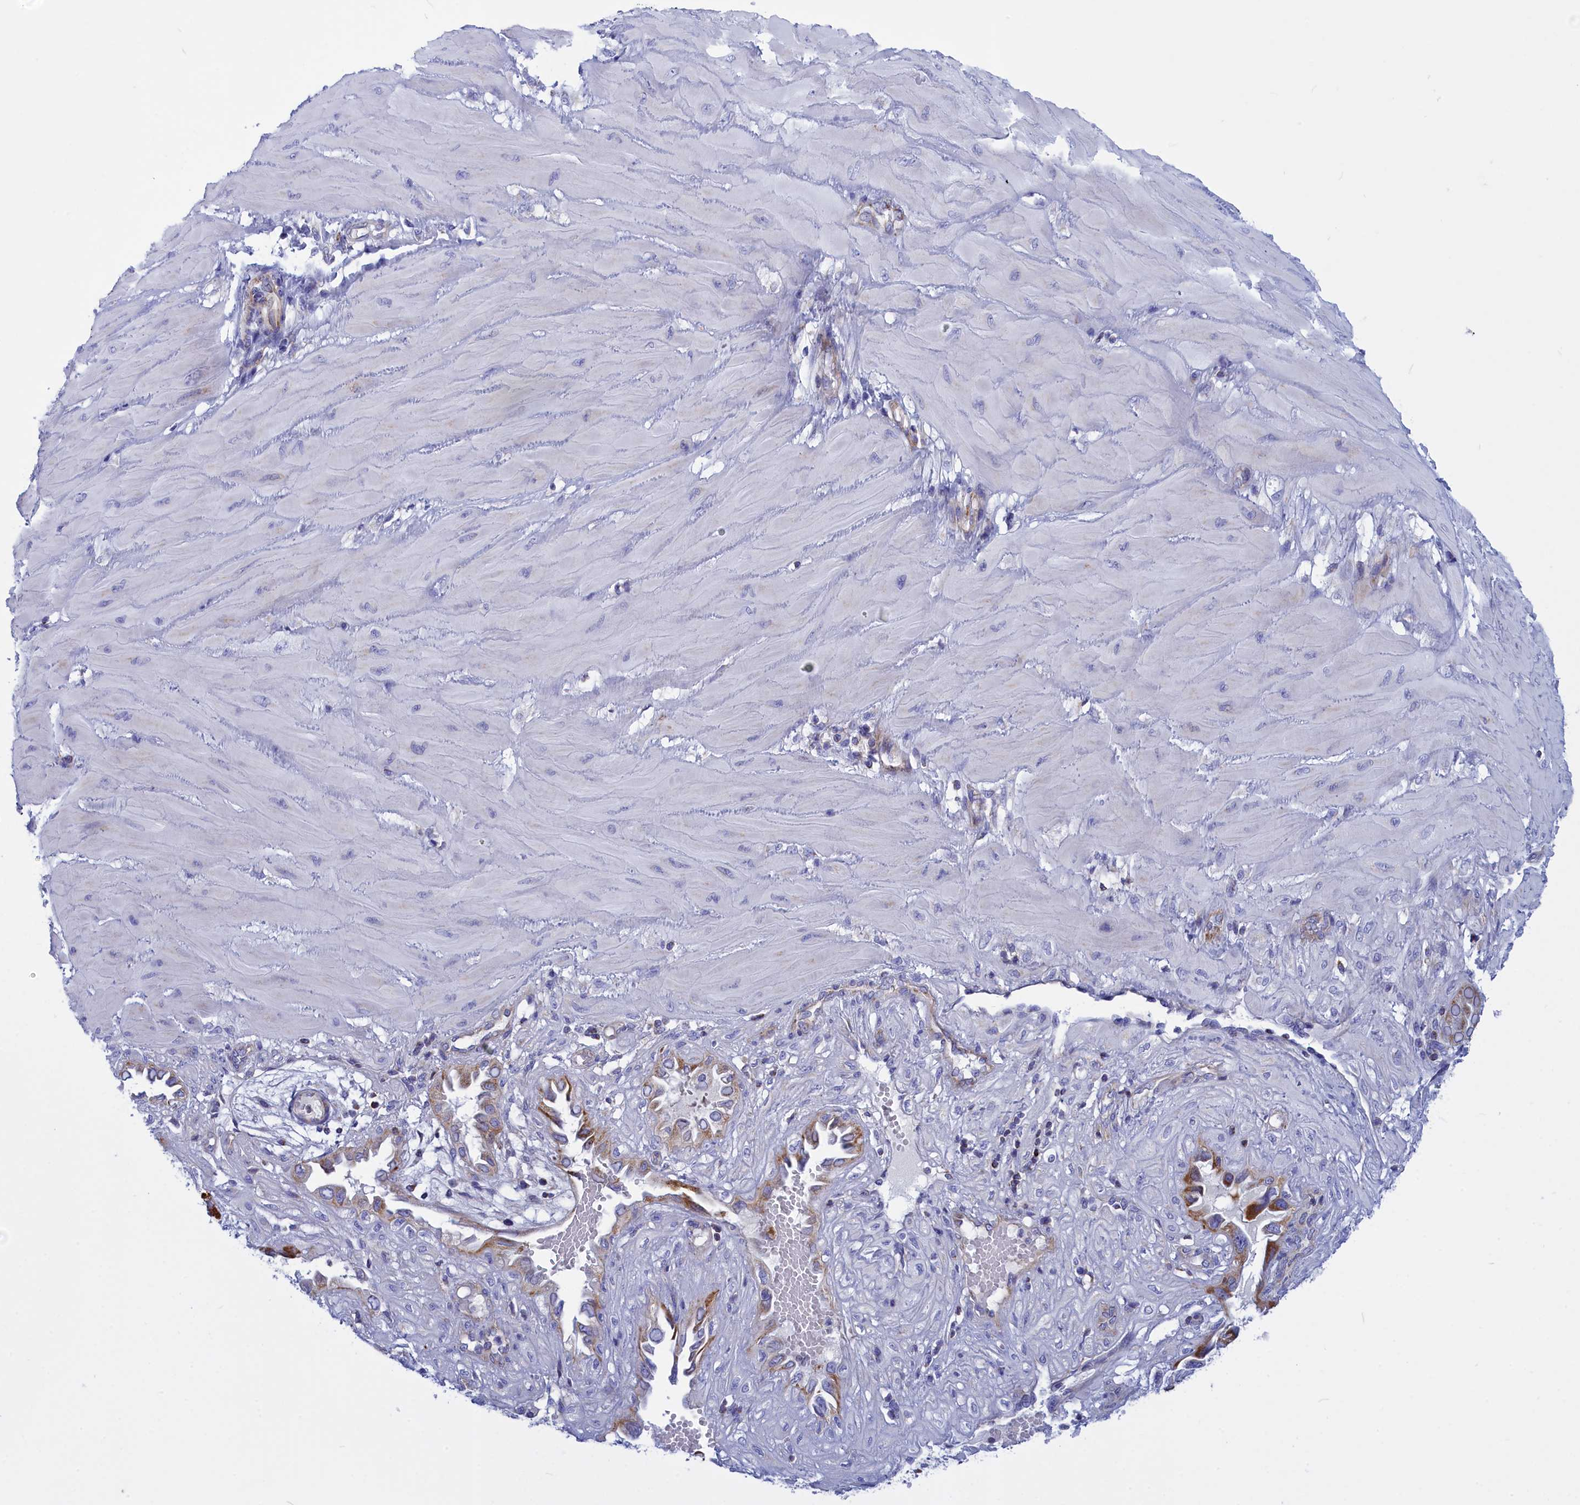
{"staining": {"intensity": "moderate", "quantity": ">75%", "location": "cytoplasmic/membranous"}, "tissue": "cervical cancer", "cell_type": "Tumor cells", "image_type": "cancer", "snomed": [{"axis": "morphology", "description": "Squamous cell carcinoma, NOS"}, {"axis": "topography", "description": "Cervix"}], "caption": "A micrograph showing moderate cytoplasmic/membranous positivity in about >75% of tumor cells in cervical cancer (squamous cell carcinoma), as visualized by brown immunohistochemical staining.", "gene": "CCRL2", "patient": {"sex": "female", "age": 36}}